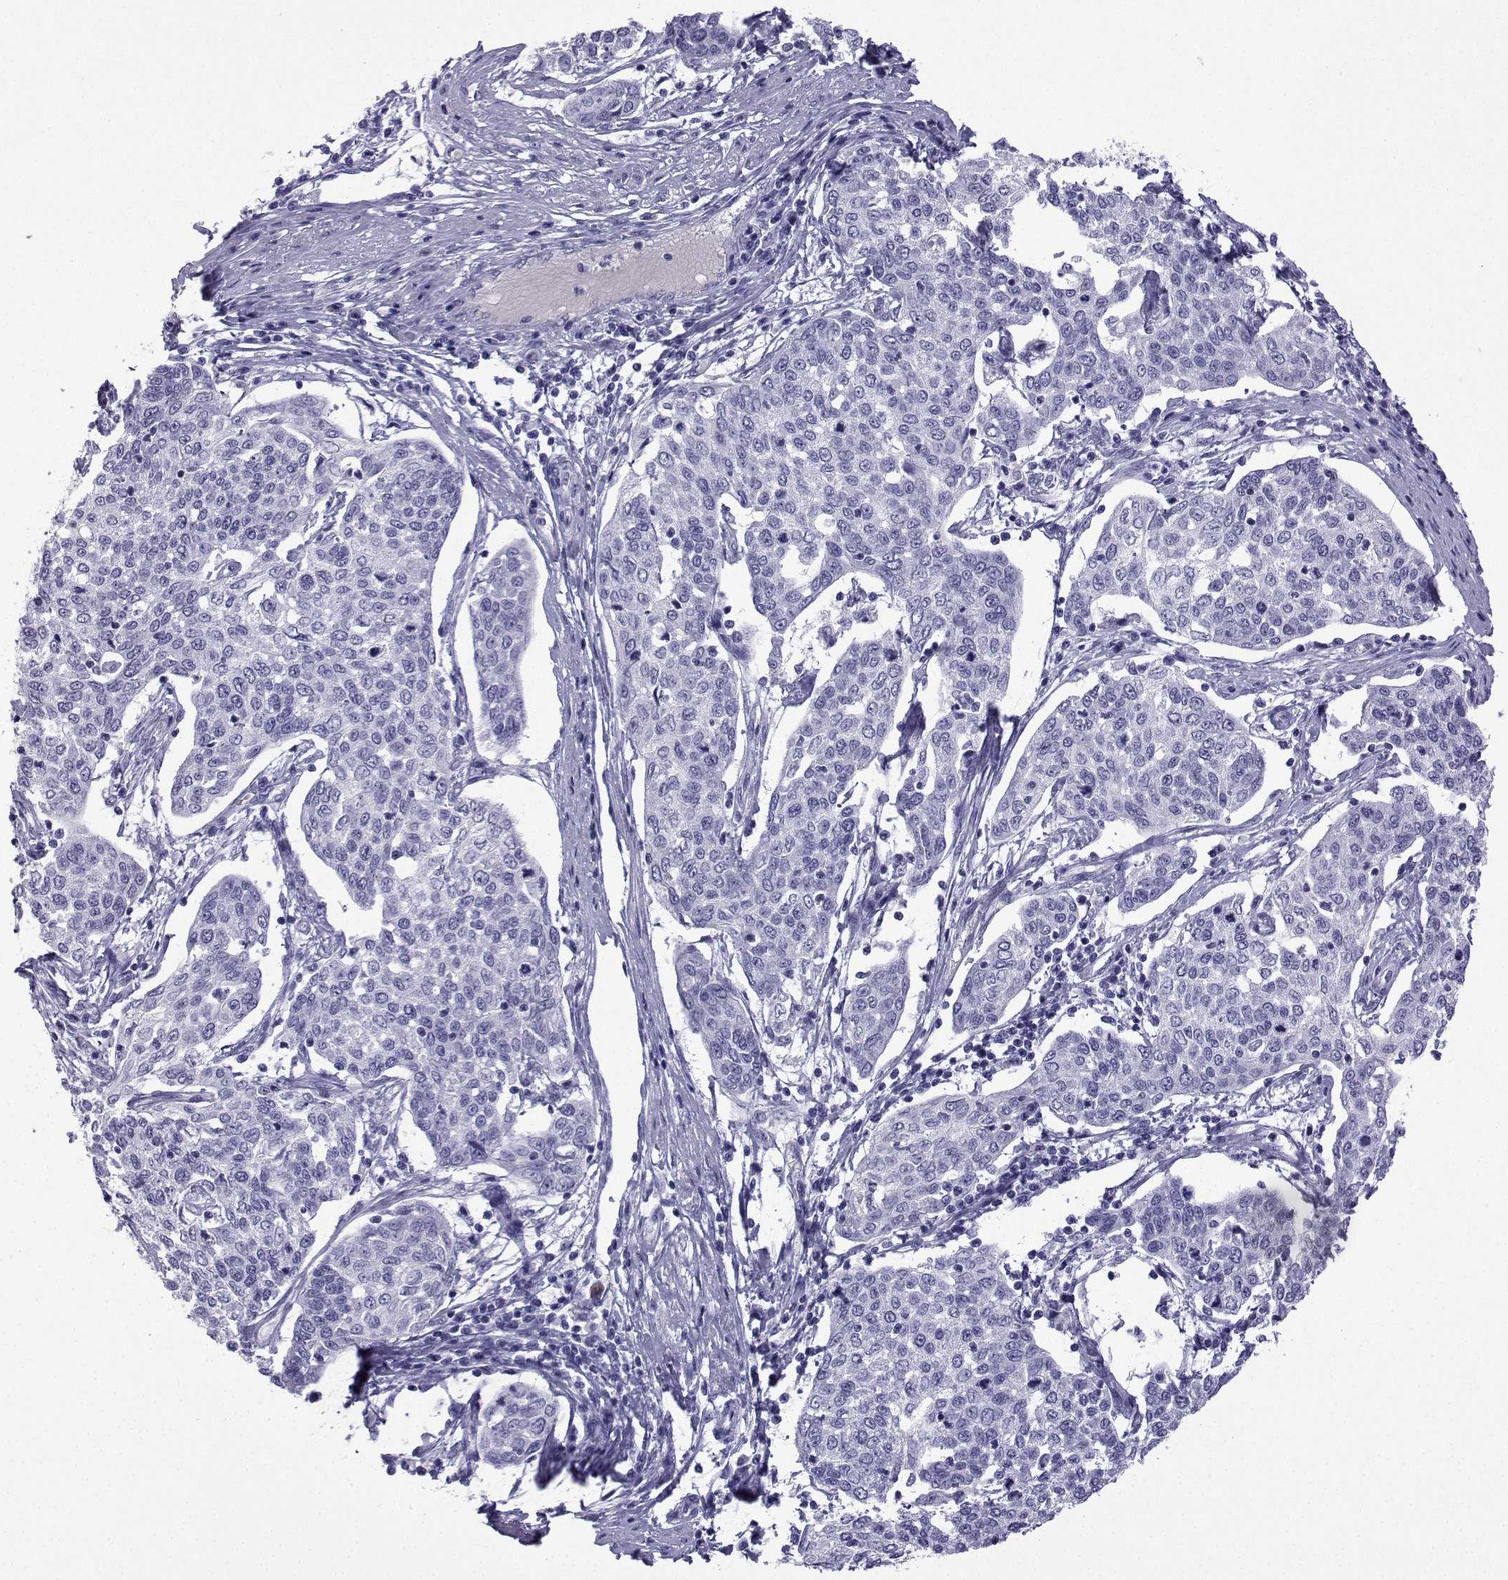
{"staining": {"intensity": "negative", "quantity": "none", "location": "none"}, "tissue": "cervical cancer", "cell_type": "Tumor cells", "image_type": "cancer", "snomed": [{"axis": "morphology", "description": "Squamous cell carcinoma, NOS"}, {"axis": "topography", "description": "Cervix"}], "caption": "This is an immunohistochemistry (IHC) histopathology image of human cervical squamous cell carcinoma. There is no positivity in tumor cells.", "gene": "TRIM46", "patient": {"sex": "female", "age": 34}}